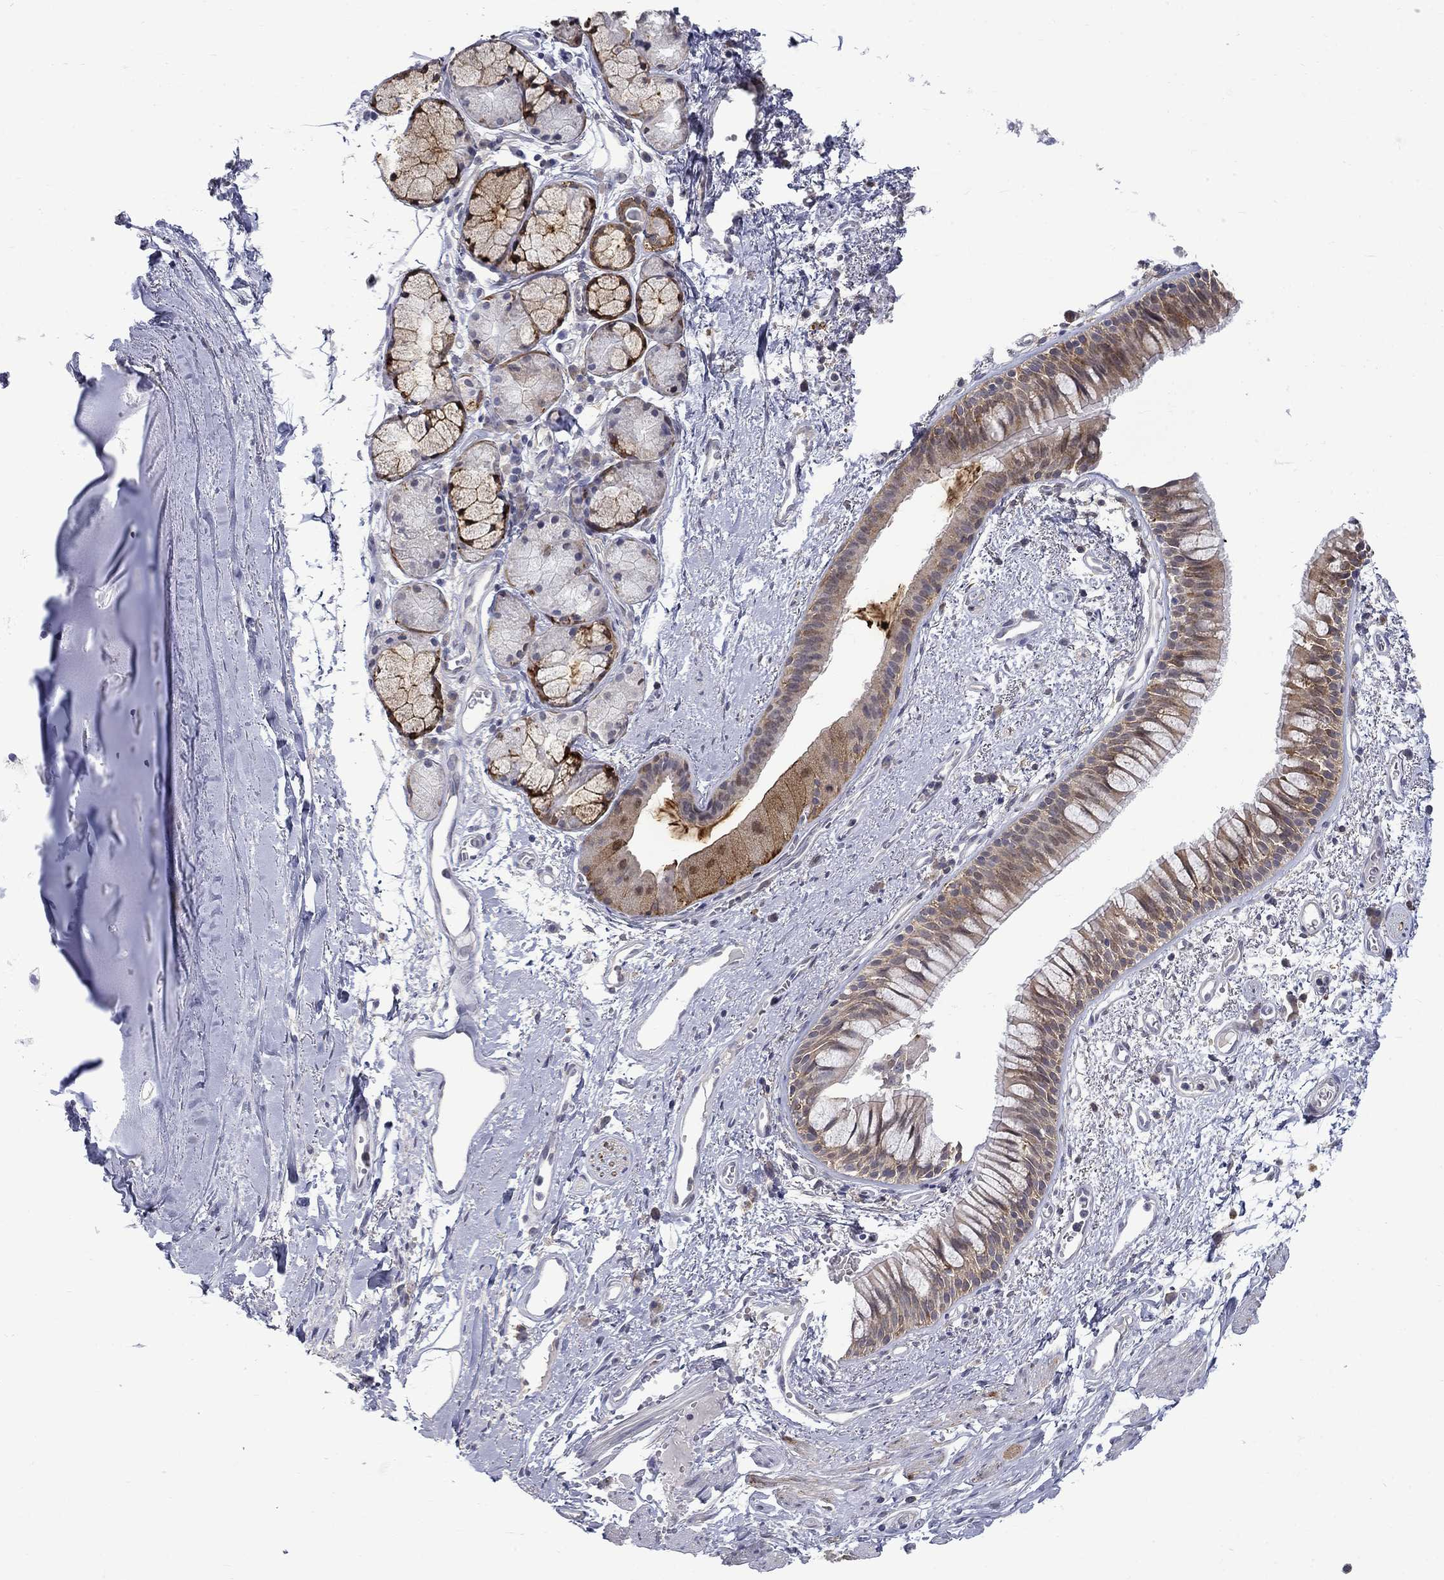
{"staining": {"intensity": "moderate", "quantity": ">75%", "location": "cytoplasmic/membranous"}, "tissue": "bronchus", "cell_type": "Respiratory epithelial cells", "image_type": "normal", "snomed": [{"axis": "morphology", "description": "Normal tissue, NOS"}, {"axis": "topography", "description": "Cartilage tissue"}, {"axis": "topography", "description": "Bronchus"}], "caption": "Protein expression analysis of unremarkable bronchus exhibits moderate cytoplasmic/membranous staining in approximately >75% of respiratory epithelial cells.", "gene": "PCBP2", "patient": {"sex": "male", "age": 66}}